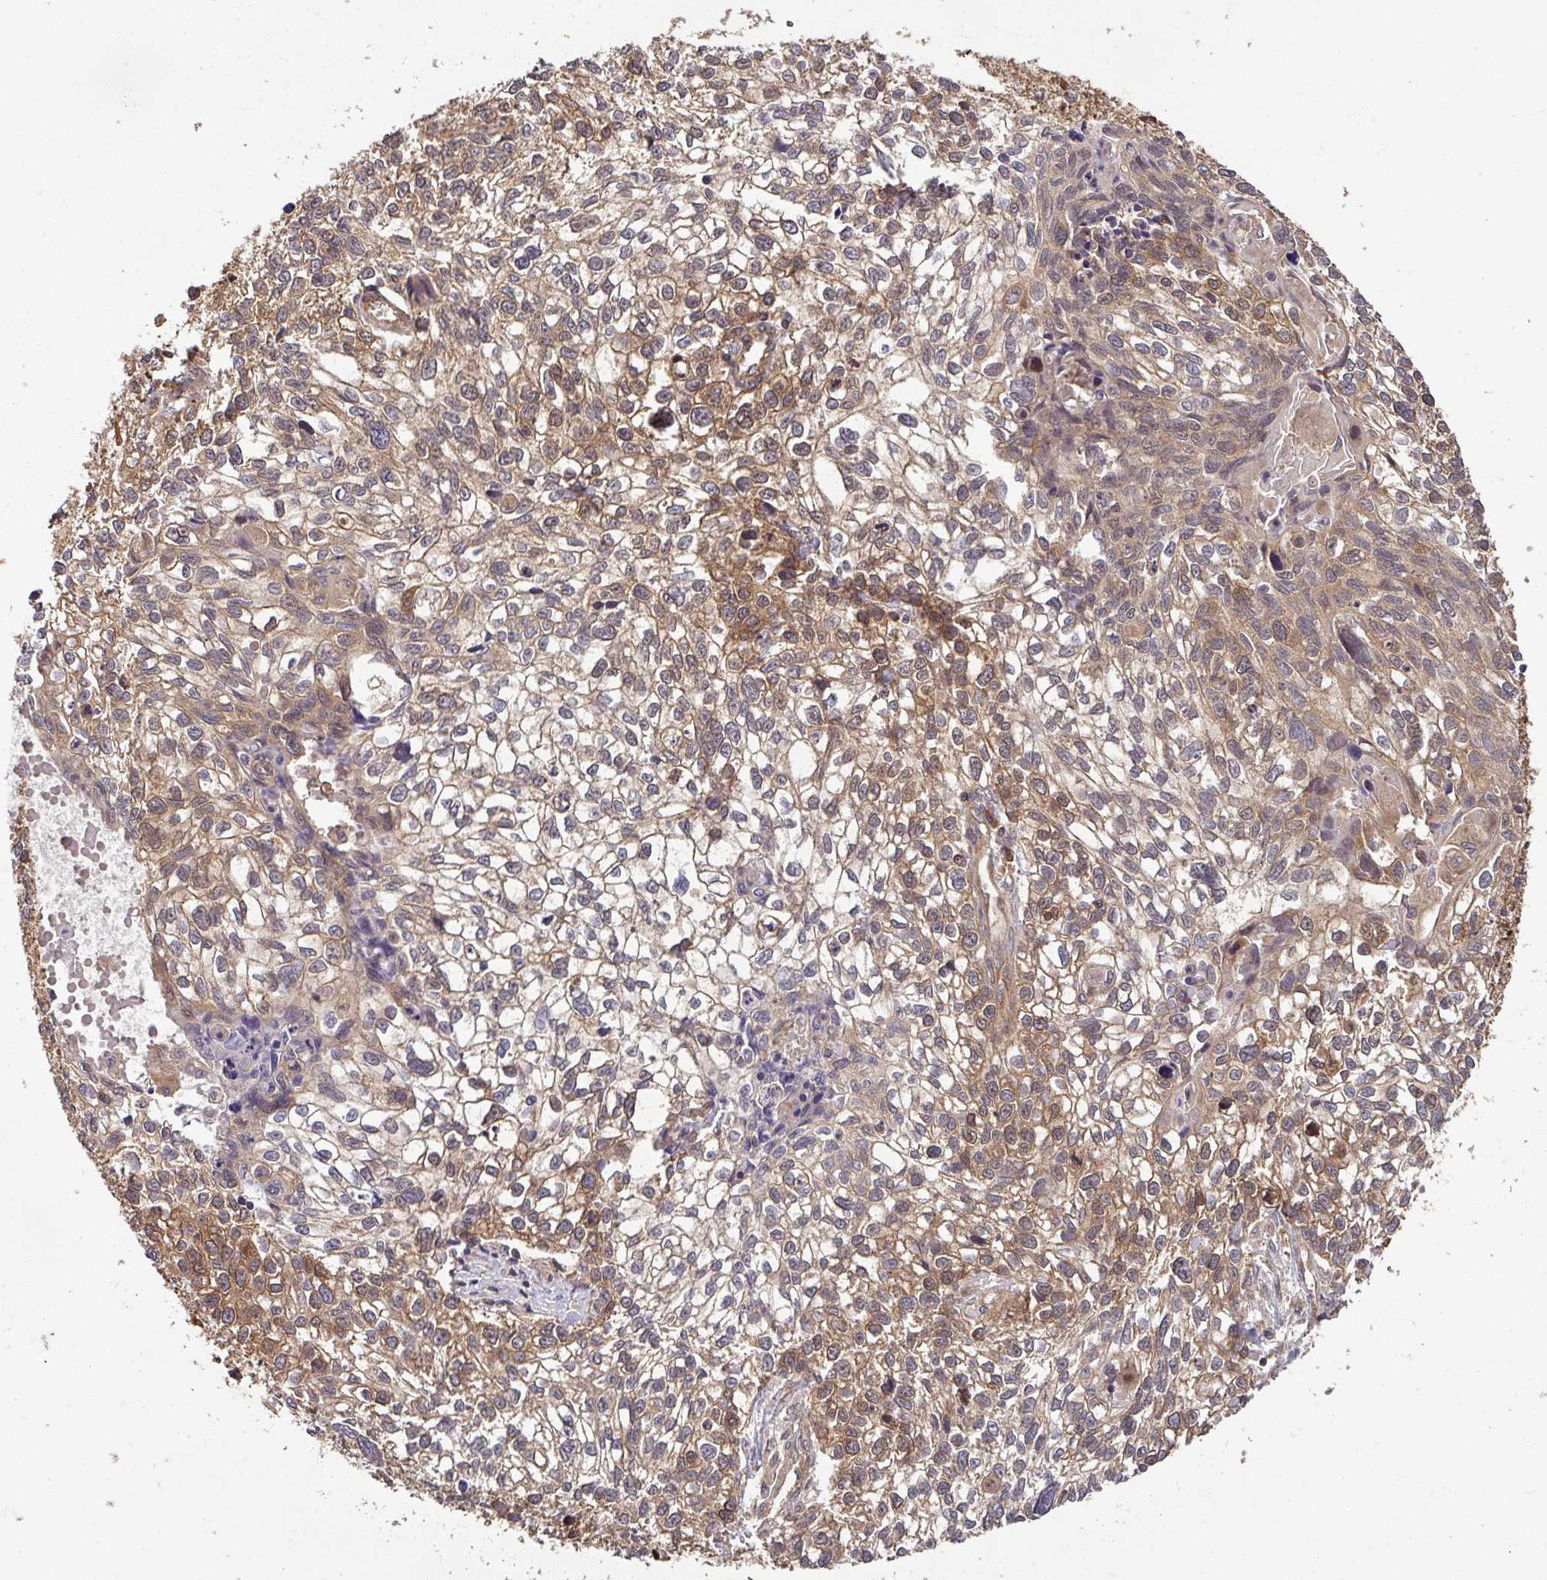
{"staining": {"intensity": "moderate", "quantity": ">75%", "location": "cytoplasmic/membranous"}, "tissue": "lung cancer", "cell_type": "Tumor cells", "image_type": "cancer", "snomed": [{"axis": "morphology", "description": "Squamous cell carcinoma, NOS"}, {"axis": "topography", "description": "Lung"}], "caption": "Immunohistochemical staining of lung squamous cell carcinoma displays medium levels of moderate cytoplasmic/membranous protein expression in about >75% of tumor cells. (DAB (3,3'-diaminobenzidine) = brown stain, brightfield microscopy at high magnification).", "gene": "GSPT1", "patient": {"sex": "male", "age": 74}}